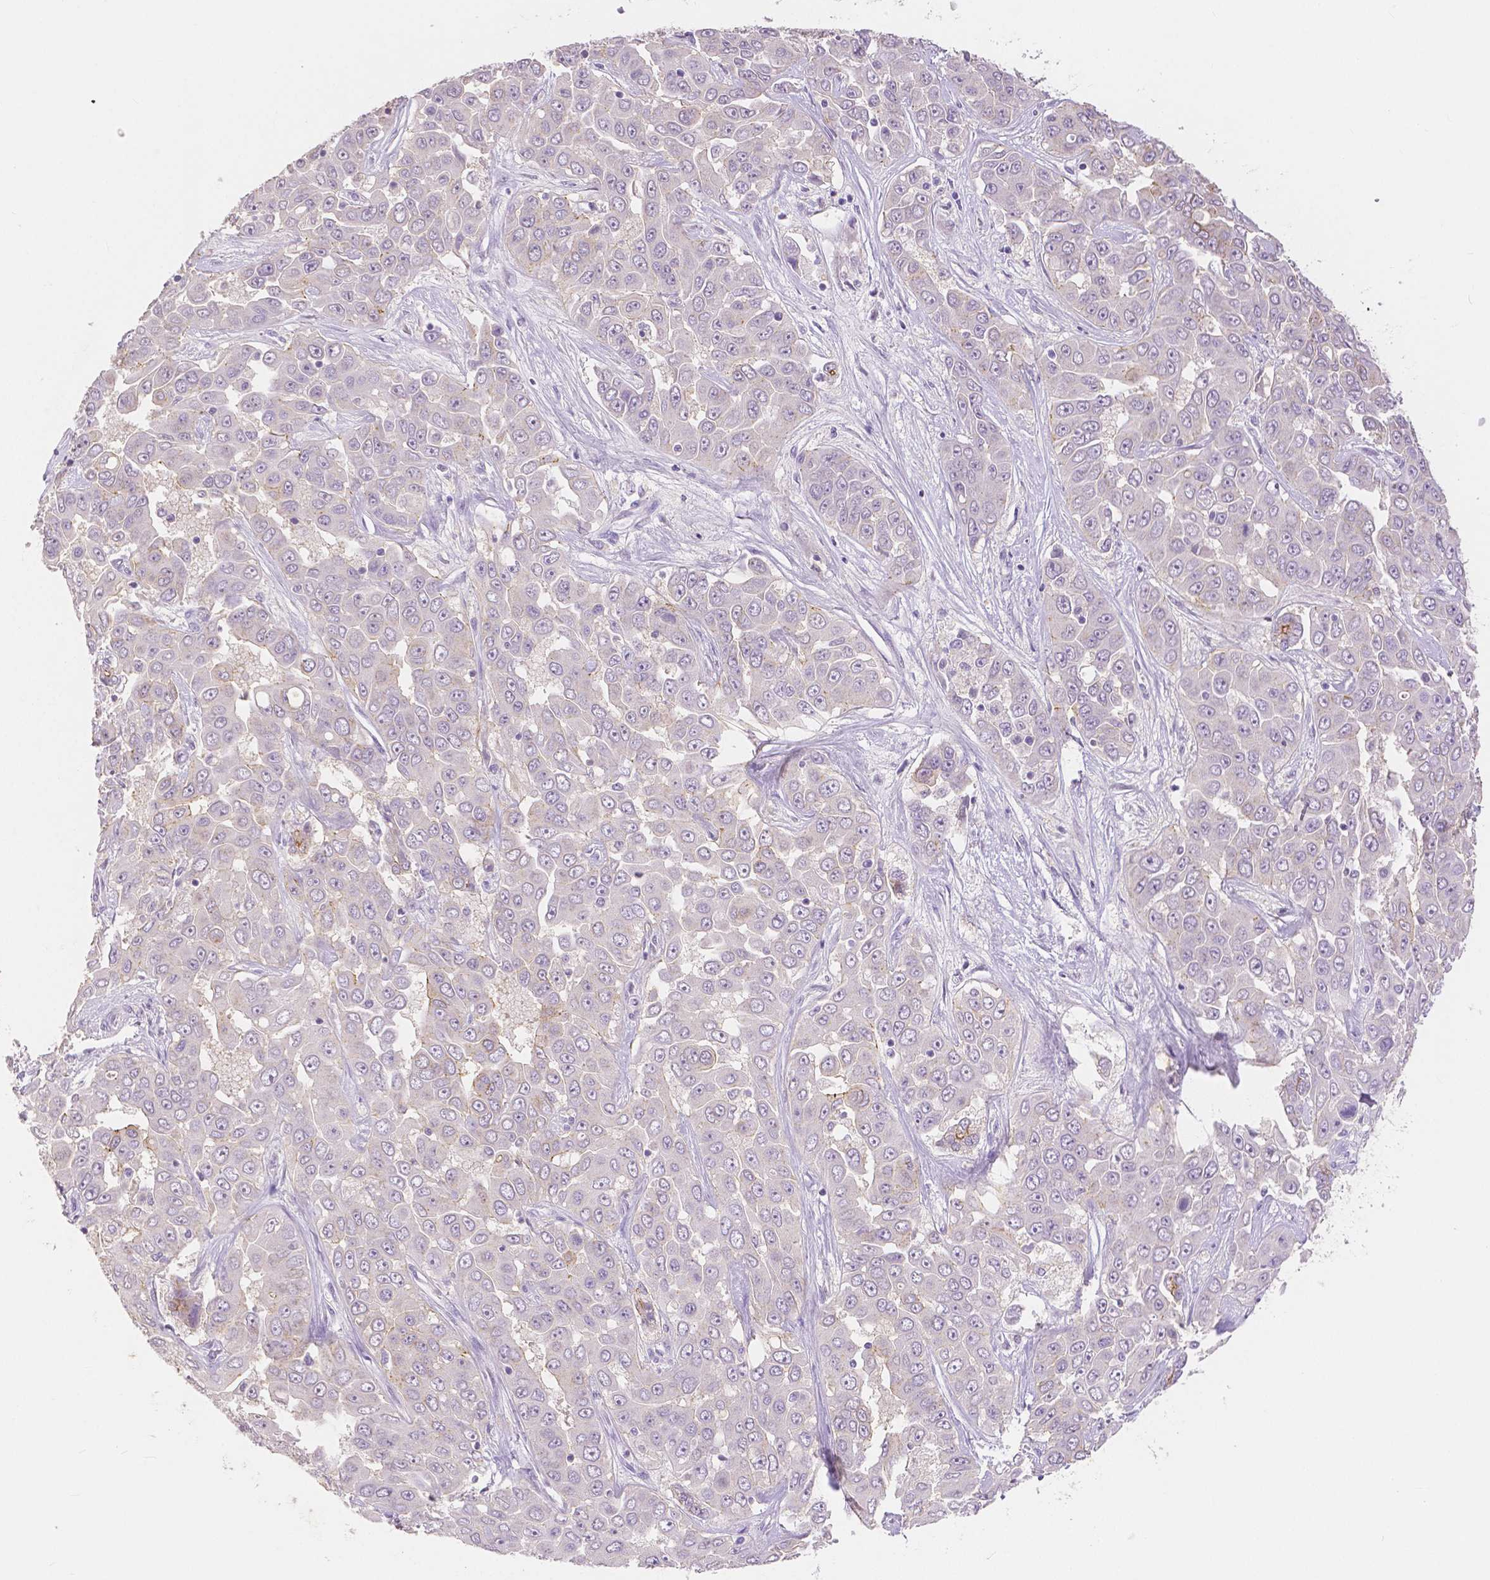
{"staining": {"intensity": "negative", "quantity": "none", "location": "none"}, "tissue": "liver cancer", "cell_type": "Tumor cells", "image_type": "cancer", "snomed": [{"axis": "morphology", "description": "Cholangiocarcinoma"}, {"axis": "topography", "description": "Liver"}], "caption": "Liver cancer (cholangiocarcinoma) was stained to show a protein in brown. There is no significant expression in tumor cells. The staining was performed using DAB to visualize the protein expression in brown, while the nuclei were stained in blue with hematoxylin (Magnification: 20x).", "gene": "OCLN", "patient": {"sex": "female", "age": 52}}